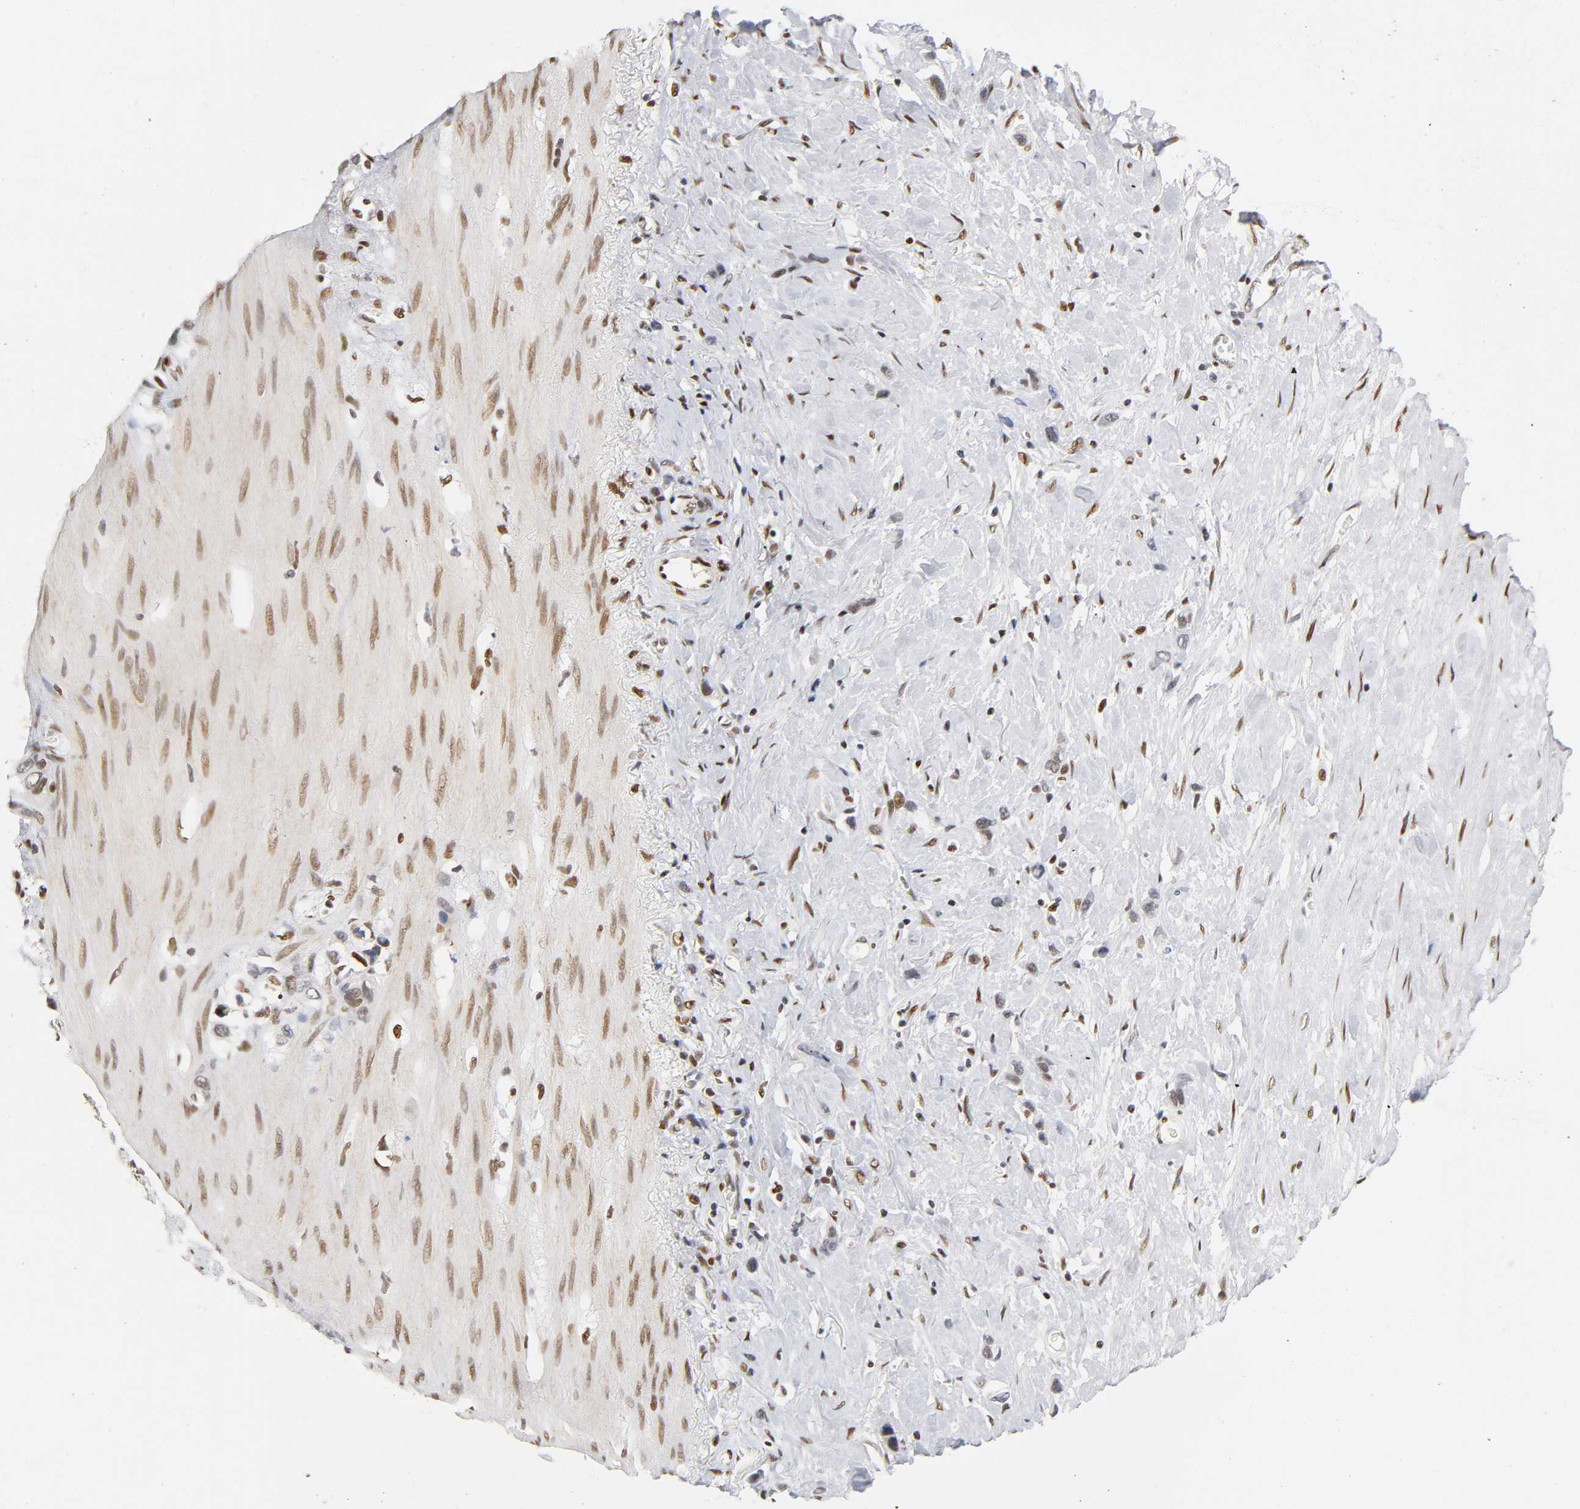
{"staining": {"intensity": "moderate", "quantity": "25%-75%", "location": "nuclear"}, "tissue": "stomach cancer", "cell_type": "Tumor cells", "image_type": "cancer", "snomed": [{"axis": "morphology", "description": "Normal tissue, NOS"}, {"axis": "morphology", "description": "Adenocarcinoma, NOS"}, {"axis": "morphology", "description": "Adenocarcinoma, High grade"}, {"axis": "topography", "description": "Stomach, upper"}, {"axis": "topography", "description": "Stomach"}], "caption": "Immunohistochemical staining of human adenocarcinoma (high-grade) (stomach) demonstrates medium levels of moderate nuclear protein staining in approximately 25%-75% of tumor cells.", "gene": "NR3C1", "patient": {"sex": "female", "age": 65}}